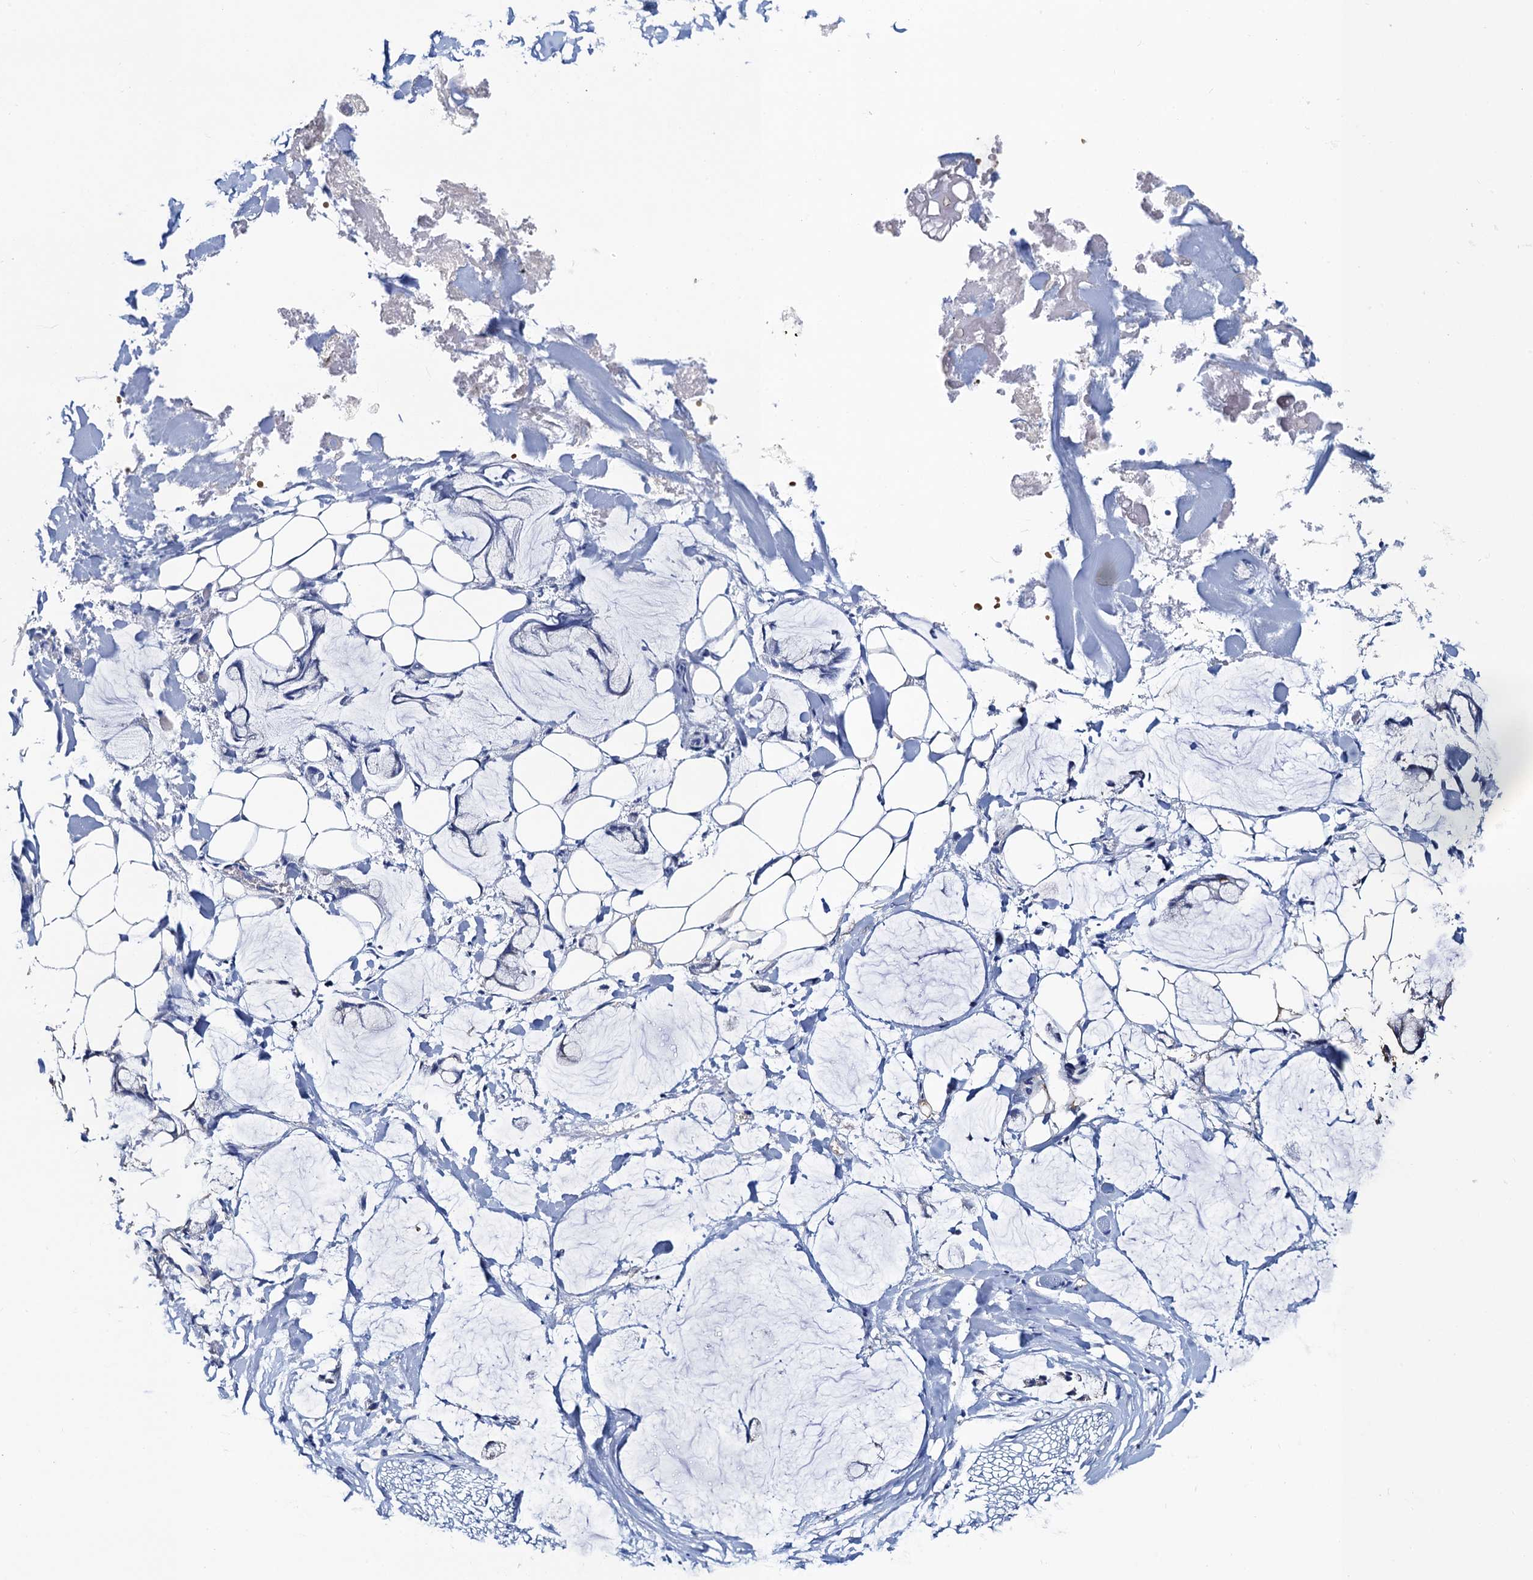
{"staining": {"intensity": "negative", "quantity": "none", "location": "none"}, "tissue": "adipose tissue", "cell_type": "Adipocytes", "image_type": "normal", "snomed": [{"axis": "morphology", "description": "Normal tissue, NOS"}, {"axis": "morphology", "description": "Adenocarcinoma, NOS"}, {"axis": "topography", "description": "Colon"}, {"axis": "topography", "description": "Peripheral nerve tissue"}], "caption": "Immunohistochemistry (IHC) of benign adipose tissue demonstrates no expression in adipocytes. Brightfield microscopy of IHC stained with DAB (brown) and hematoxylin (blue), captured at high magnification.", "gene": "FAH", "patient": {"sex": "male", "age": 14}}